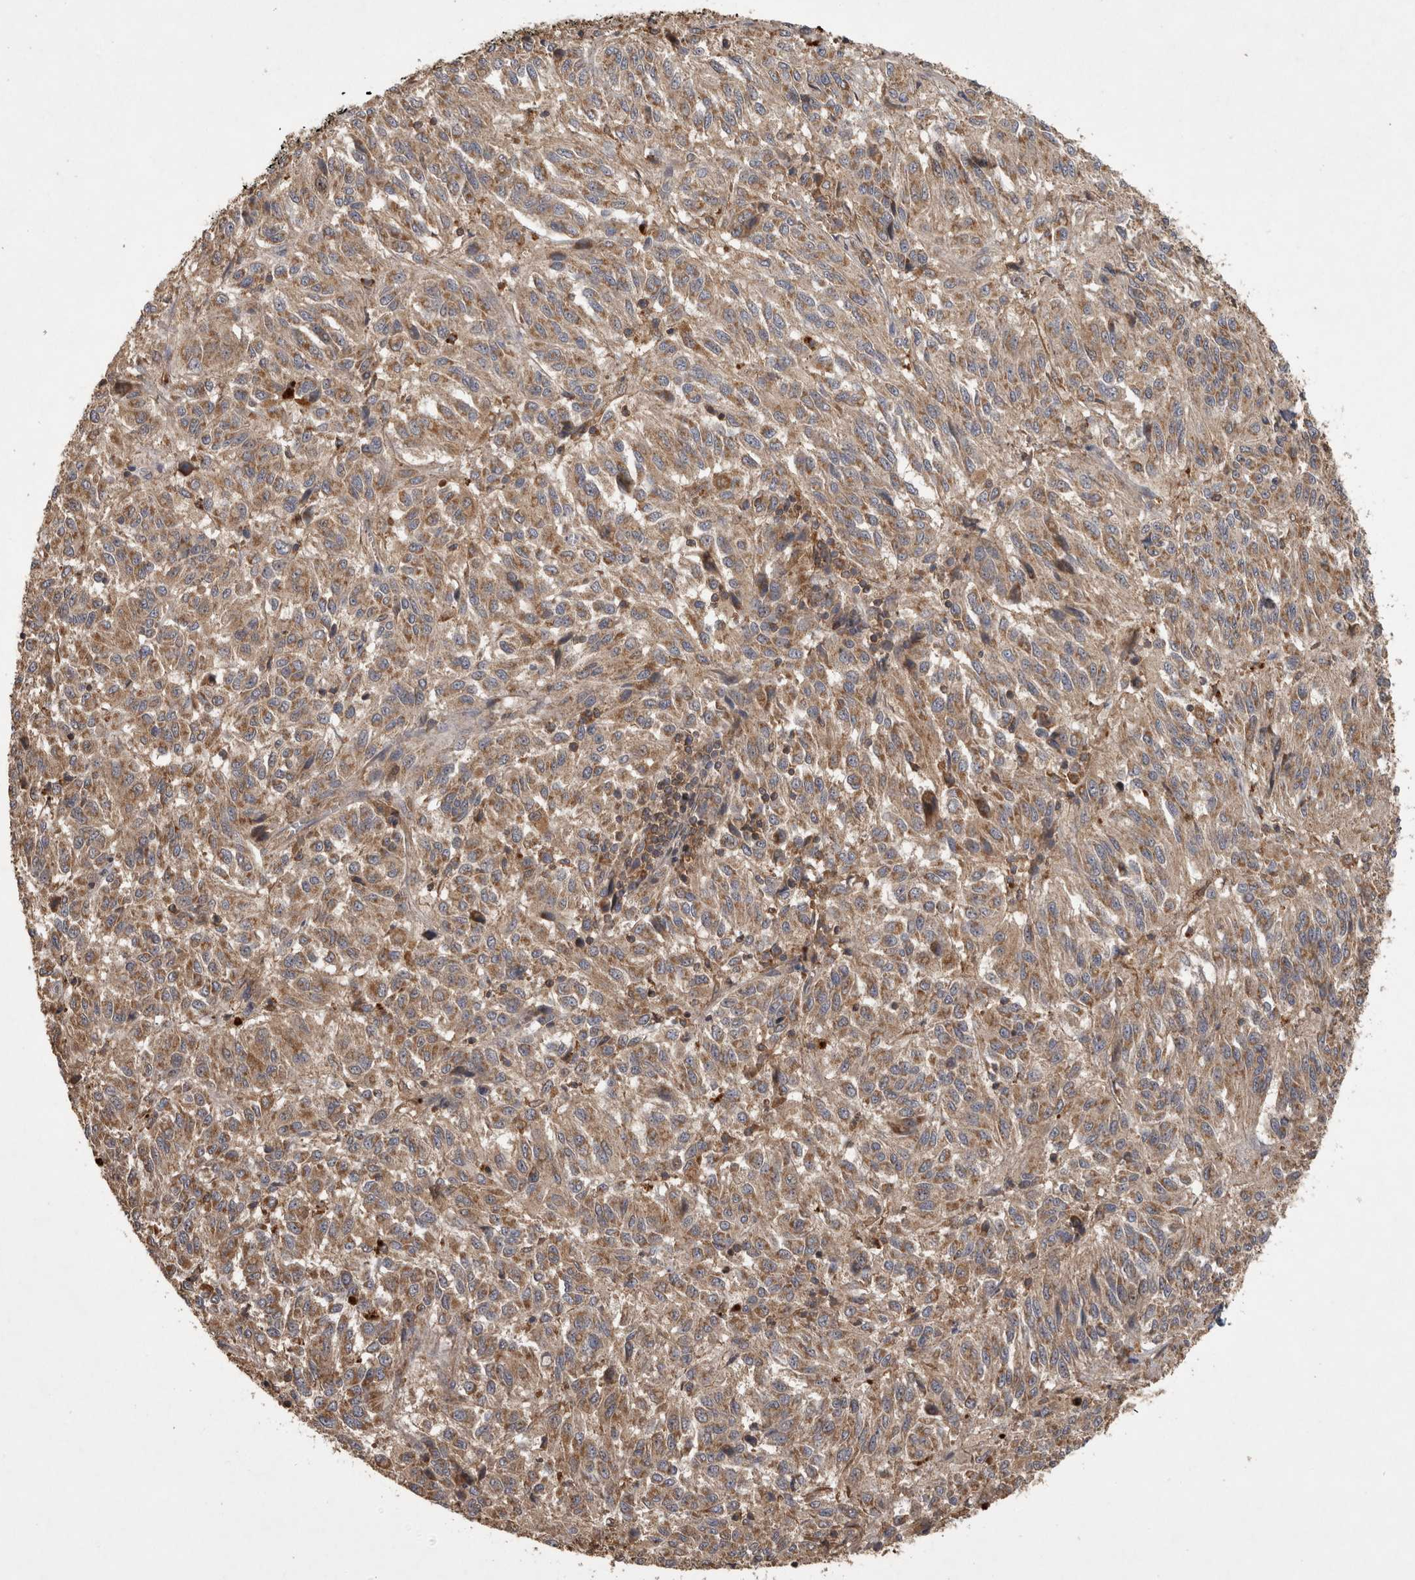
{"staining": {"intensity": "moderate", "quantity": ">75%", "location": "cytoplasmic/membranous"}, "tissue": "melanoma", "cell_type": "Tumor cells", "image_type": "cancer", "snomed": [{"axis": "morphology", "description": "Malignant melanoma, Metastatic site"}, {"axis": "topography", "description": "Lung"}], "caption": "Tumor cells exhibit moderate cytoplasmic/membranous positivity in approximately >75% of cells in malignant melanoma (metastatic site).", "gene": "TRMT61B", "patient": {"sex": "male", "age": 64}}